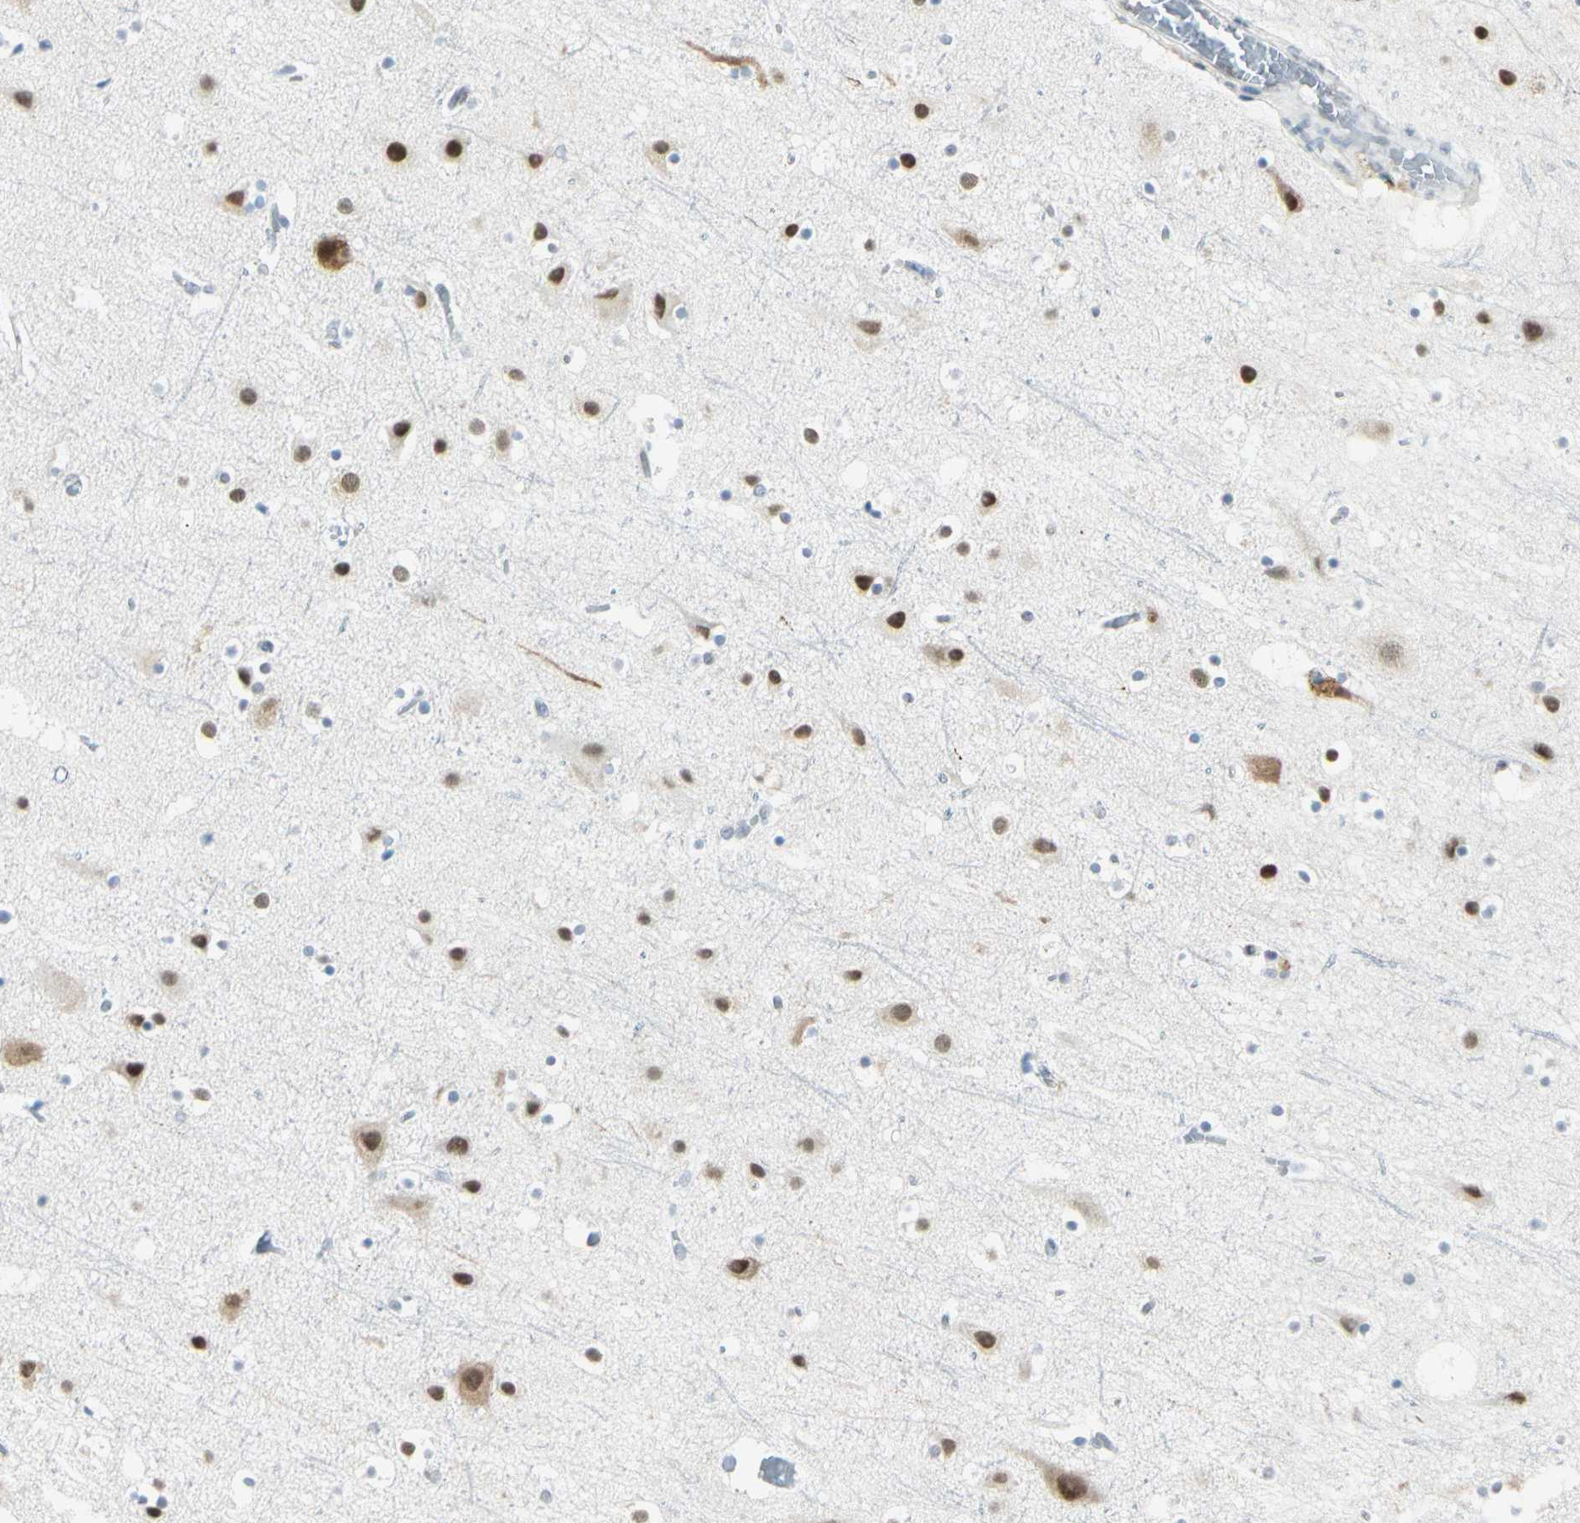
{"staining": {"intensity": "negative", "quantity": "none", "location": "none"}, "tissue": "cerebral cortex", "cell_type": "Endothelial cells", "image_type": "normal", "snomed": [{"axis": "morphology", "description": "Normal tissue, NOS"}, {"axis": "topography", "description": "Cerebral cortex"}], "caption": "Image shows no protein positivity in endothelial cells of unremarkable cerebral cortex. Nuclei are stained in blue.", "gene": "MTMR10", "patient": {"sex": "male", "age": 45}}